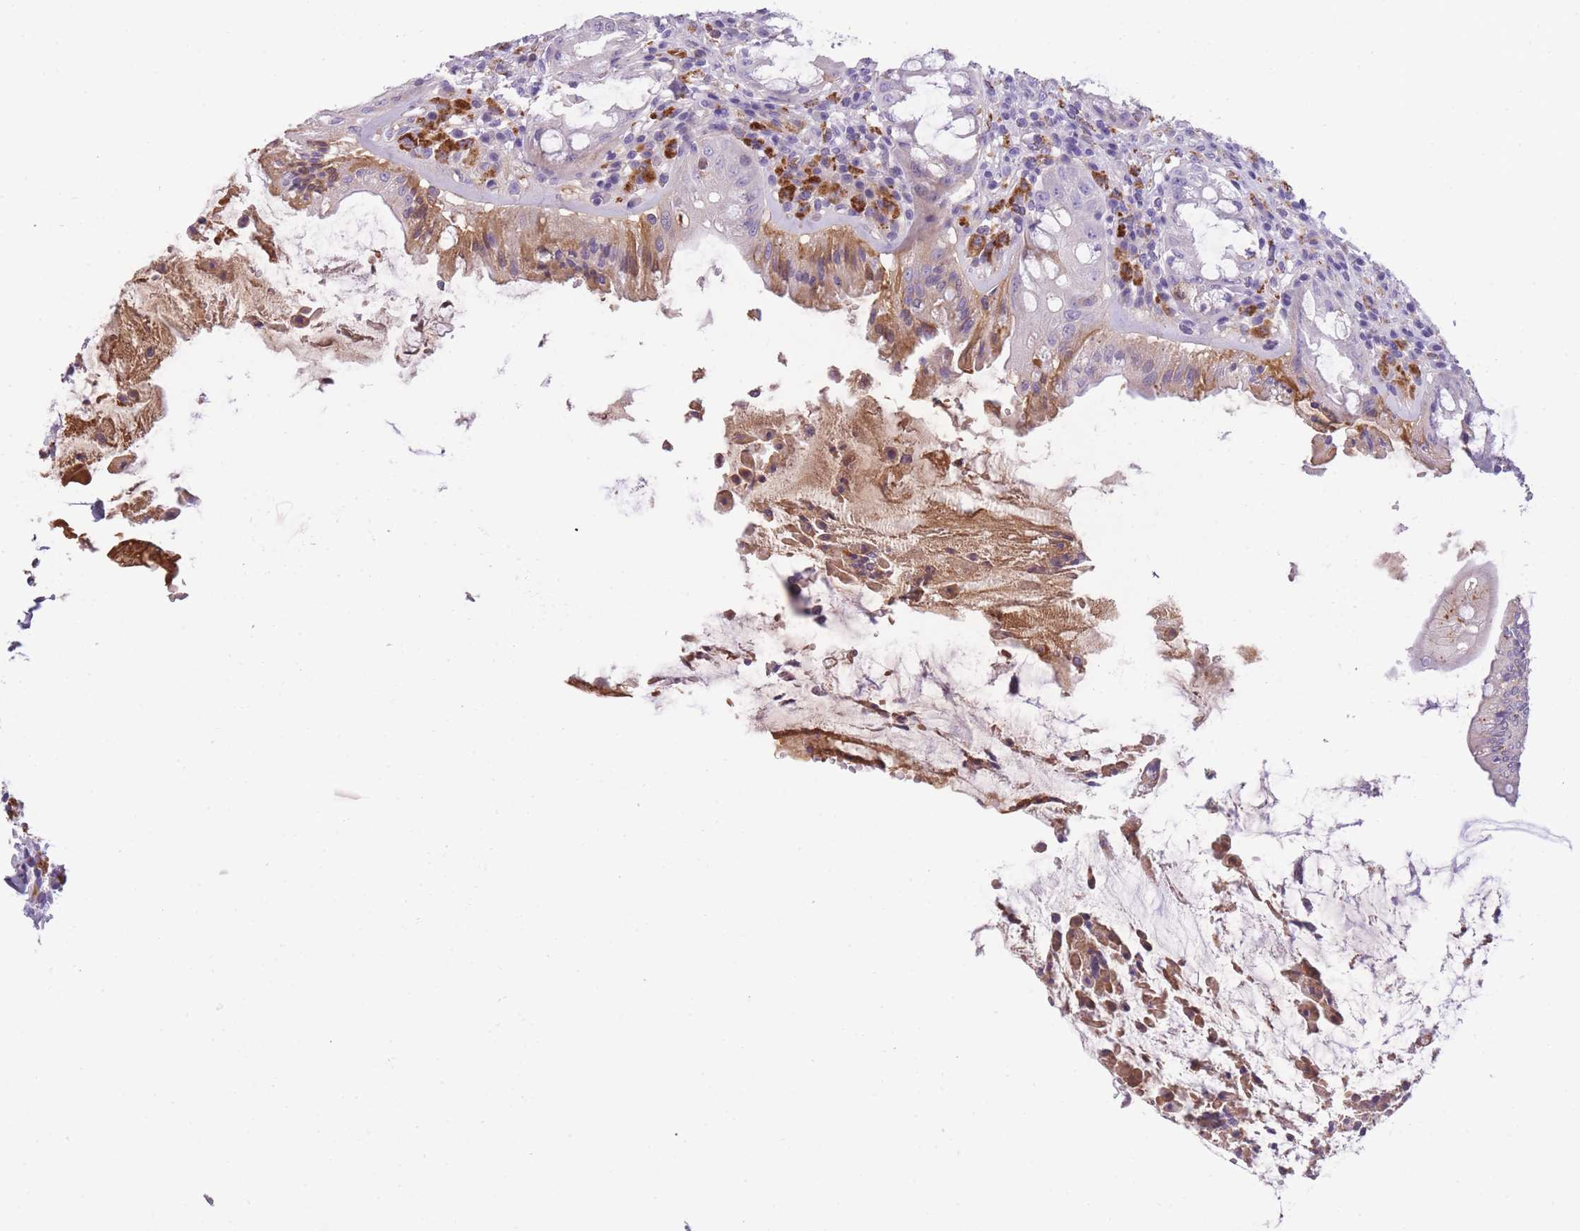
{"staining": {"intensity": "weak", "quantity": "<25%", "location": "cytoplasmic/membranous"}, "tissue": "rectum", "cell_type": "Glandular cells", "image_type": "normal", "snomed": [{"axis": "morphology", "description": "Normal tissue, NOS"}, {"axis": "topography", "description": "Rectum"}], "caption": "DAB immunohistochemical staining of benign rectum shows no significant staining in glandular cells.", "gene": "GNAT1", "patient": {"sex": "female", "age": 57}}